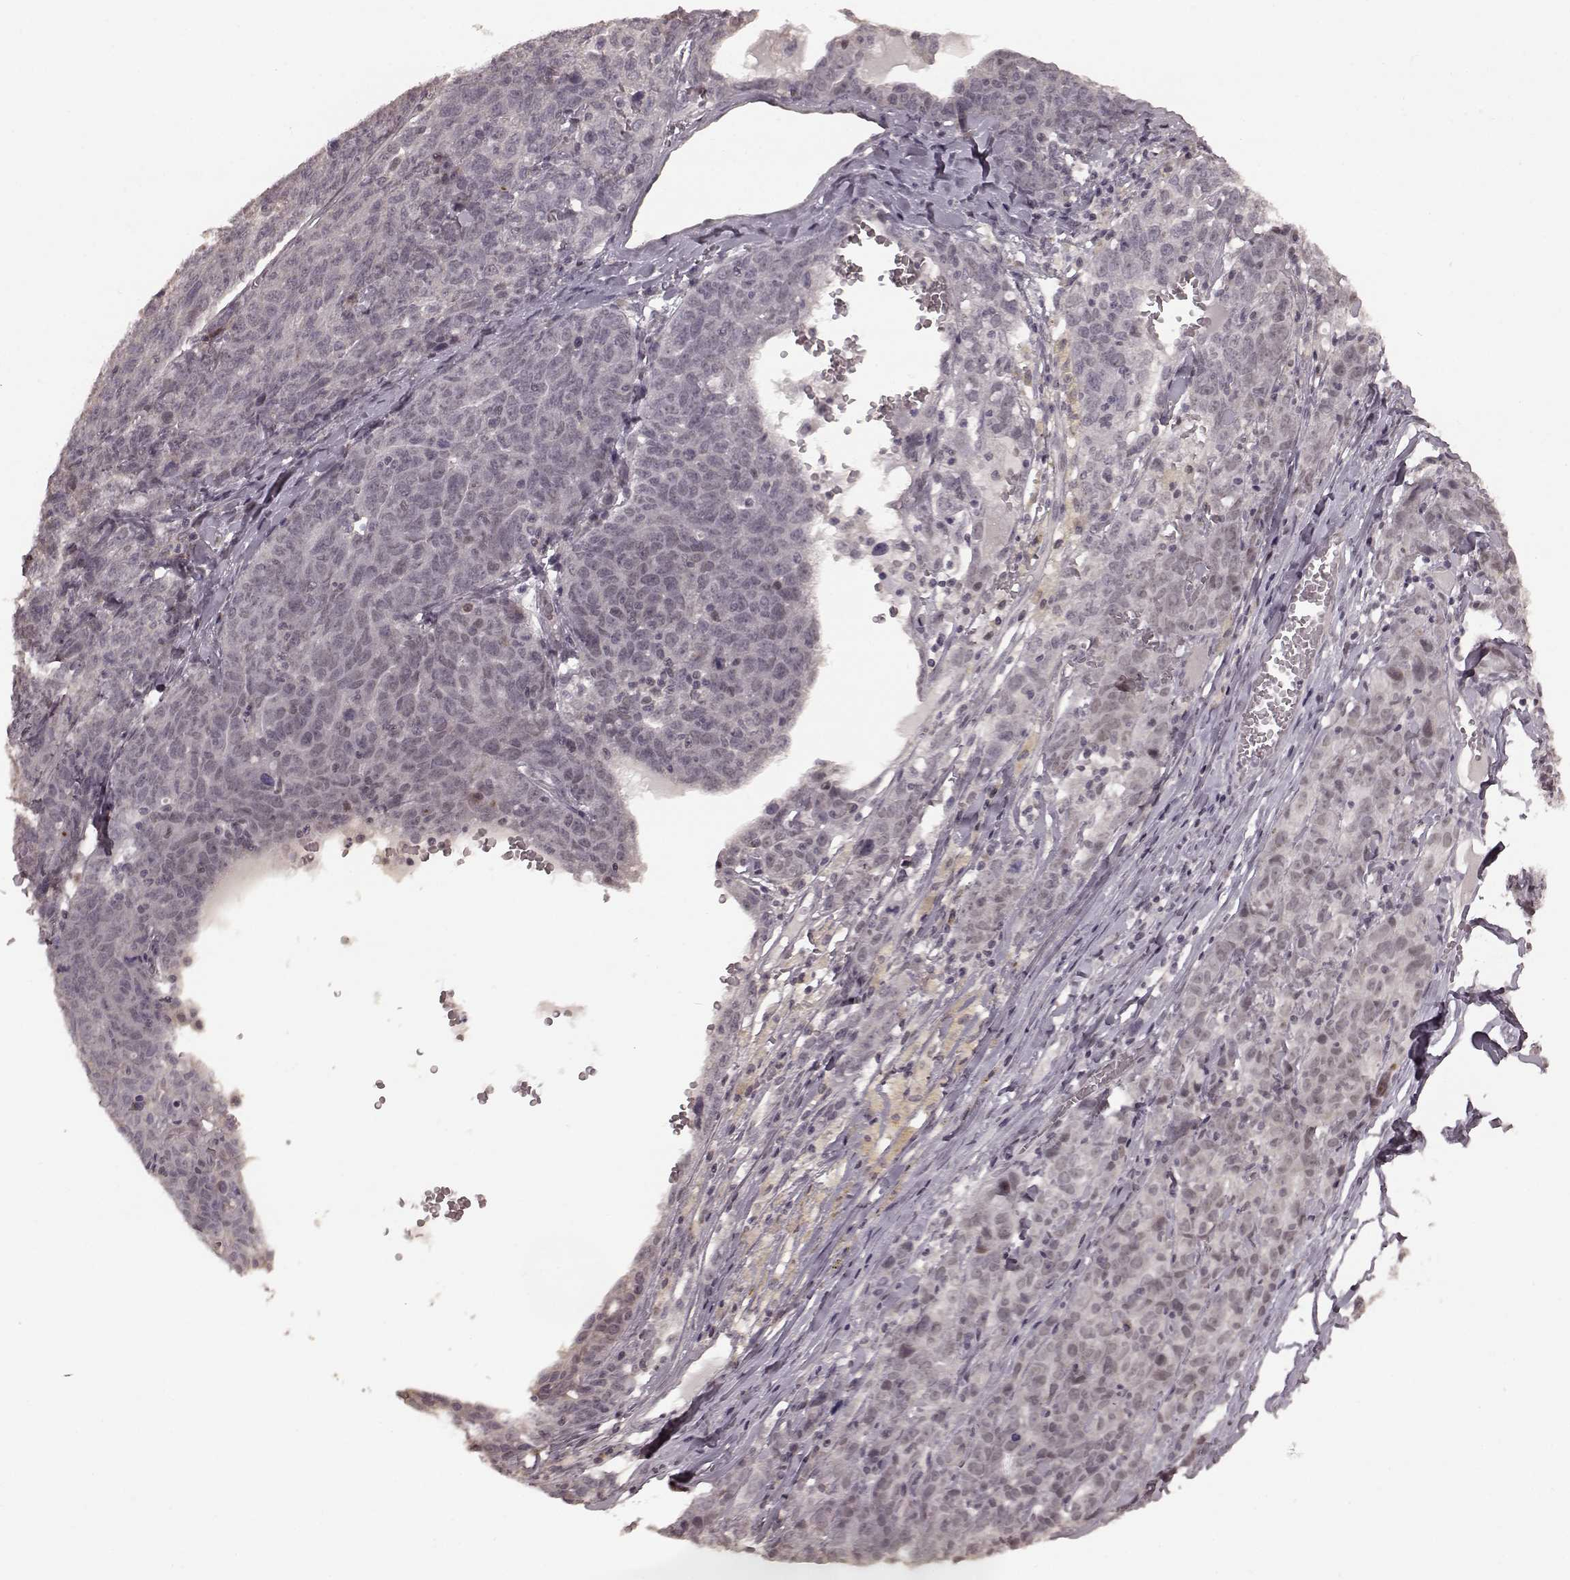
{"staining": {"intensity": "negative", "quantity": "none", "location": "none"}, "tissue": "ovarian cancer", "cell_type": "Tumor cells", "image_type": "cancer", "snomed": [{"axis": "morphology", "description": "Cystadenocarcinoma, serous, NOS"}, {"axis": "topography", "description": "Ovary"}], "caption": "Serous cystadenocarcinoma (ovarian) was stained to show a protein in brown. There is no significant positivity in tumor cells. The staining was performed using DAB to visualize the protein expression in brown, while the nuclei were stained in blue with hematoxylin (Magnification: 20x).", "gene": "PLCB4", "patient": {"sex": "female", "age": 71}}